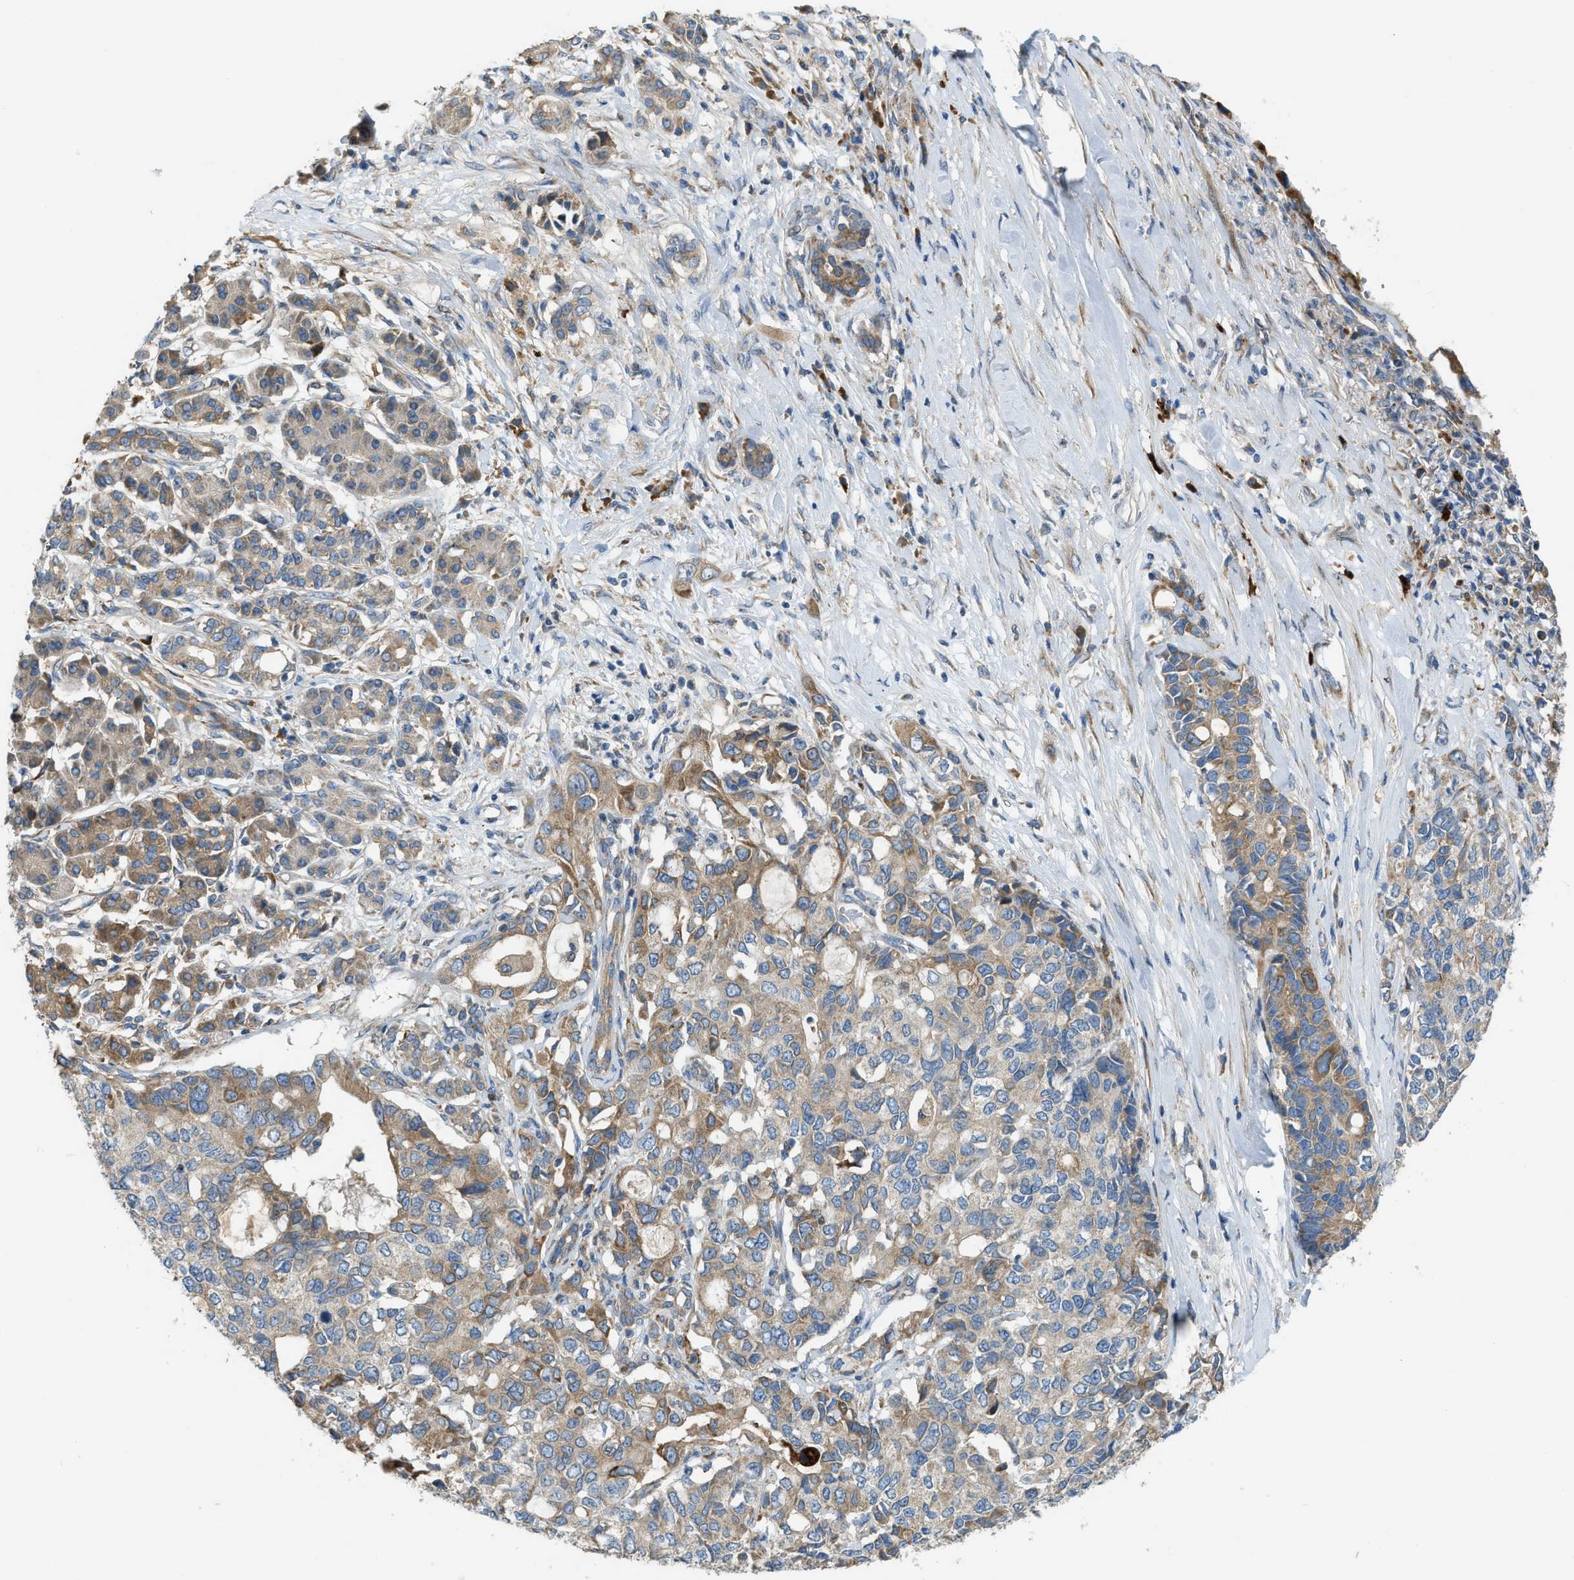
{"staining": {"intensity": "moderate", "quantity": ">75%", "location": "cytoplasmic/membranous"}, "tissue": "pancreatic cancer", "cell_type": "Tumor cells", "image_type": "cancer", "snomed": [{"axis": "morphology", "description": "Adenocarcinoma, NOS"}, {"axis": "topography", "description": "Pancreas"}], "caption": "Immunohistochemical staining of pancreatic adenocarcinoma shows medium levels of moderate cytoplasmic/membranous positivity in approximately >75% of tumor cells.", "gene": "TMEM68", "patient": {"sex": "female", "age": 56}}